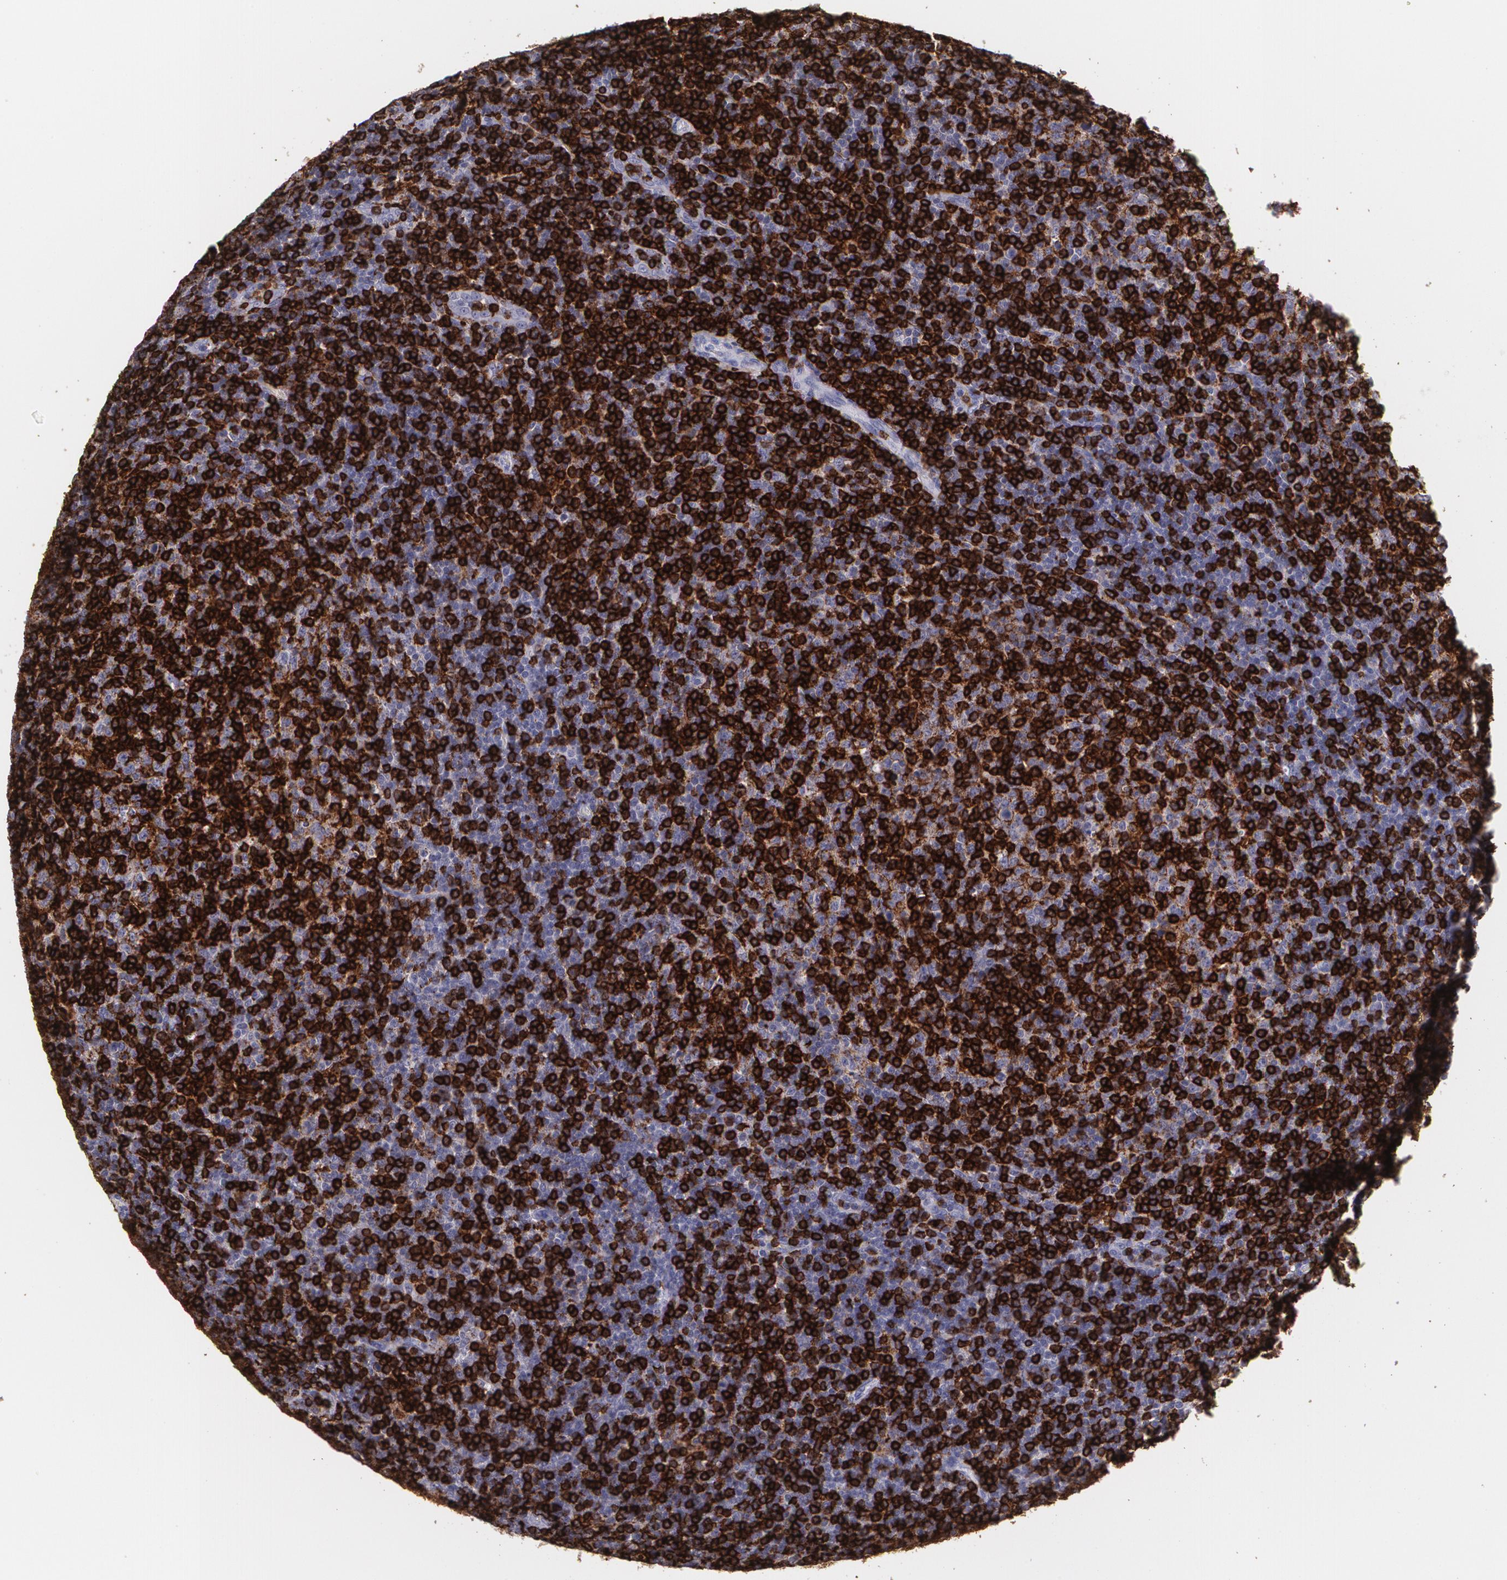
{"staining": {"intensity": "moderate", "quantity": "<25%", "location": "cytoplasmic/membranous"}, "tissue": "lymphoma", "cell_type": "Tumor cells", "image_type": "cancer", "snomed": [{"axis": "morphology", "description": "Malignant lymphoma, non-Hodgkin's type, Low grade"}, {"axis": "topography", "description": "Lymph node"}], "caption": "Tumor cells reveal low levels of moderate cytoplasmic/membranous positivity in about <25% of cells in low-grade malignant lymphoma, non-Hodgkin's type. (Stains: DAB in brown, nuclei in blue, Microscopy: brightfield microscopy at high magnification).", "gene": "PTPRC", "patient": {"sex": "male", "age": 70}}